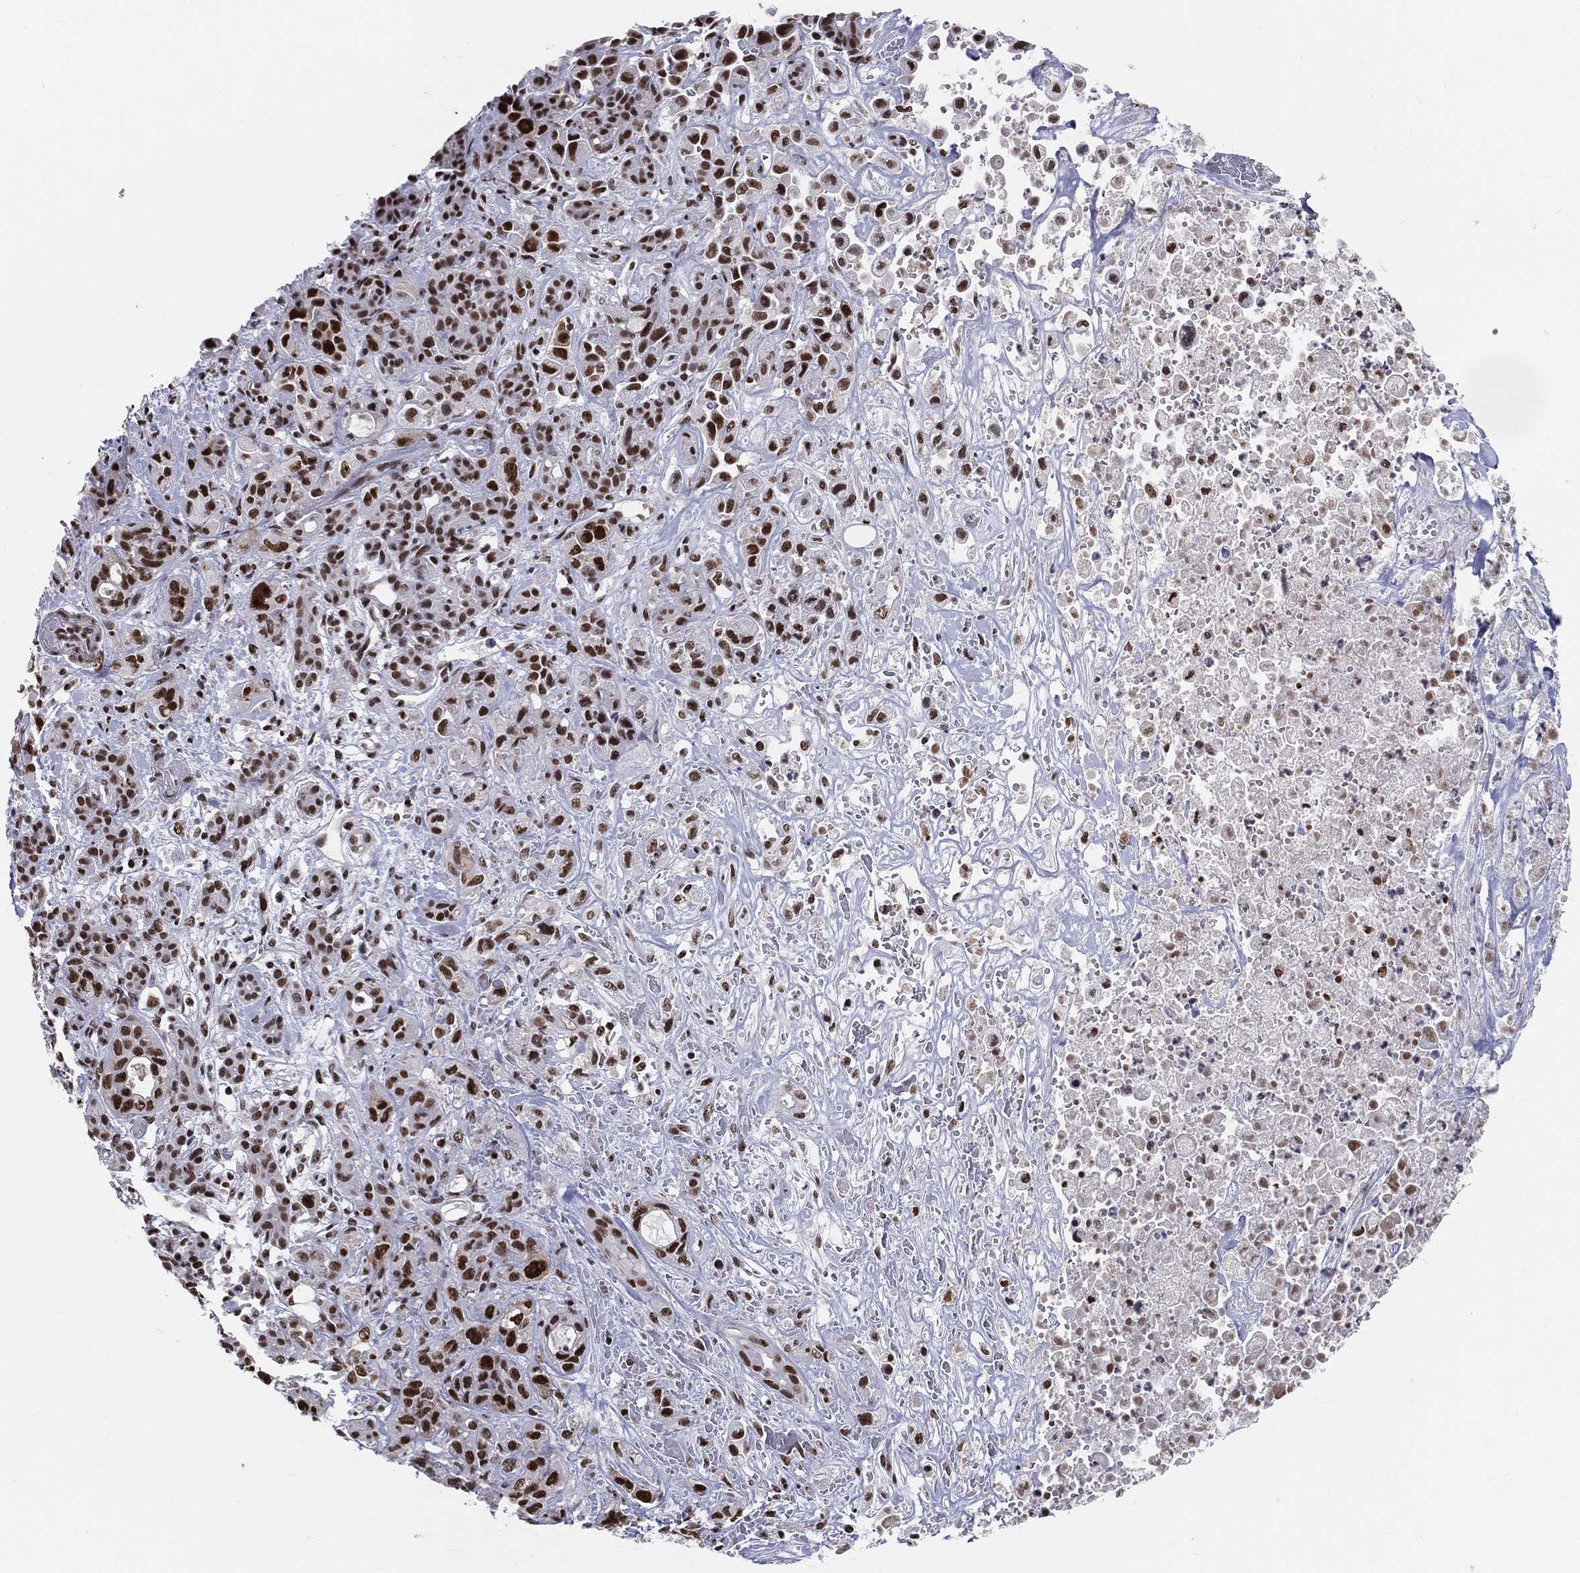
{"staining": {"intensity": "strong", "quantity": ">75%", "location": "nuclear"}, "tissue": "pancreatic cancer", "cell_type": "Tumor cells", "image_type": "cancer", "snomed": [{"axis": "morphology", "description": "Adenocarcinoma, NOS"}, {"axis": "topography", "description": "Pancreas"}], "caption": "Immunohistochemistry (IHC) image of neoplastic tissue: human adenocarcinoma (pancreatic) stained using IHC displays high levels of strong protein expression localized specifically in the nuclear of tumor cells, appearing as a nuclear brown color.", "gene": "CDK7", "patient": {"sex": "male", "age": 44}}